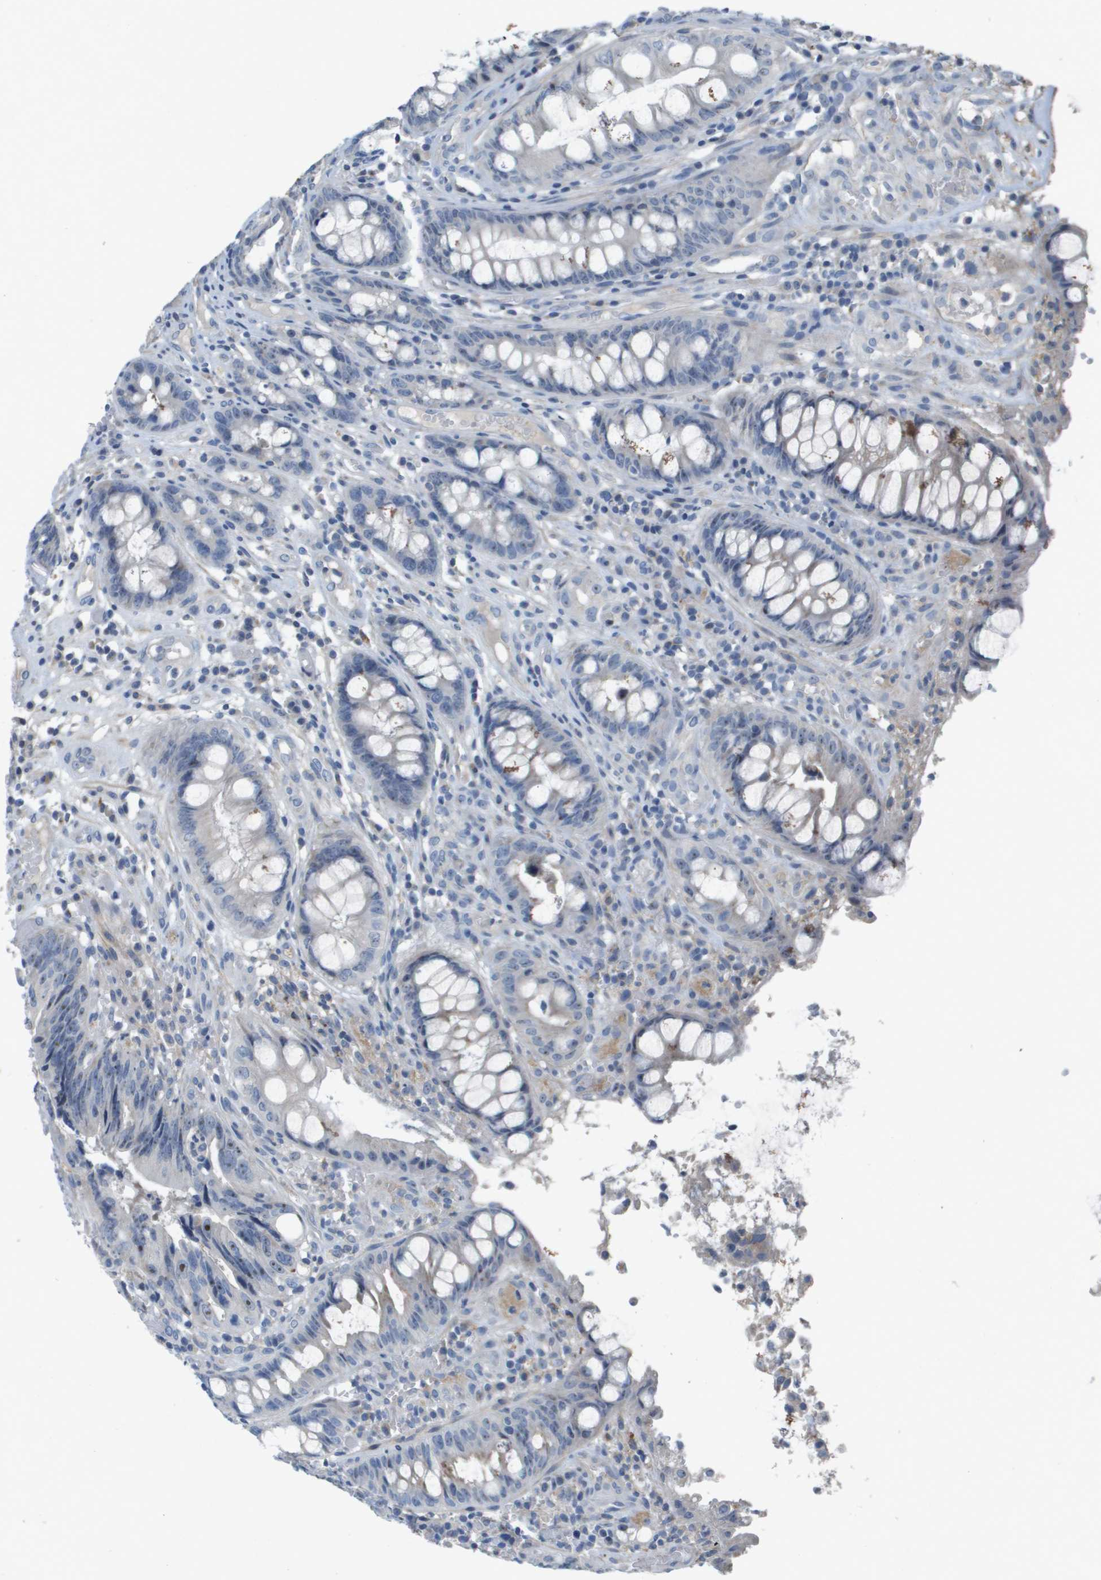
{"staining": {"intensity": "negative", "quantity": "none", "location": "none"}, "tissue": "colorectal cancer", "cell_type": "Tumor cells", "image_type": "cancer", "snomed": [{"axis": "morphology", "description": "Adenocarcinoma, NOS"}, {"axis": "topography", "description": "Colon"}], "caption": "Micrograph shows no protein positivity in tumor cells of colorectal cancer (adenocarcinoma) tissue. (DAB (3,3'-diaminobenzidine) IHC with hematoxylin counter stain).", "gene": "B3GNT5", "patient": {"sex": "female", "age": 57}}